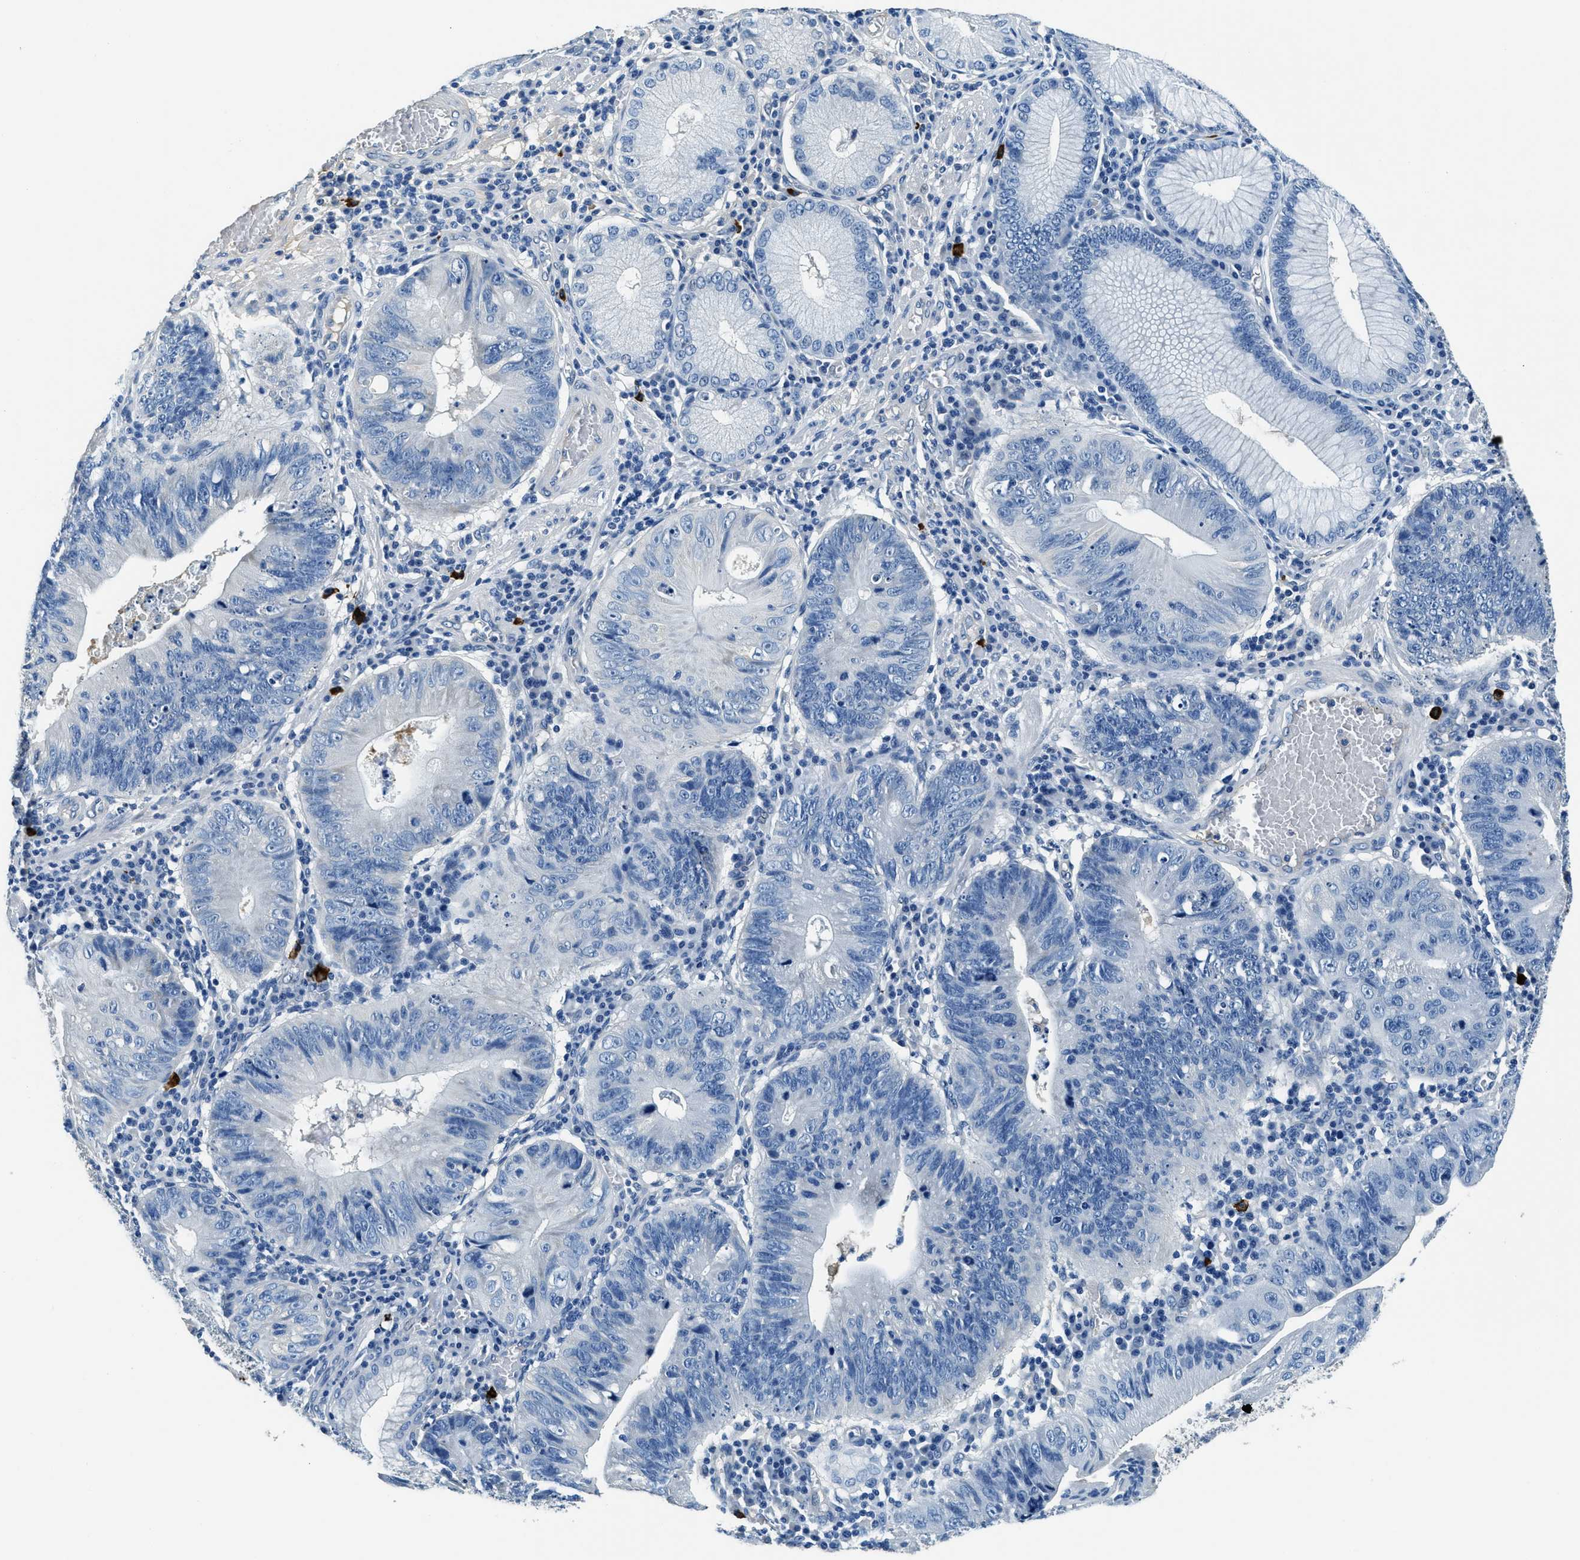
{"staining": {"intensity": "negative", "quantity": "none", "location": "none"}, "tissue": "stomach cancer", "cell_type": "Tumor cells", "image_type": "cancer", "snomed": [{"axis": "morphology", "description": "Adenocarcinoma, NOS"}, {"axis": "topography", "description": "Stomach"}], "caption": "DAB (3,3'-diaminobenzidine) immunohistochemical staining of stomach cancer (adenocarcinoma) demonstrates no significant expression in tumor cells. (Immunohistochemistry, brightfield microscopy, high magnification).", "gene": "TMEM186", "patient": {"sex": "male", "age": 59}}